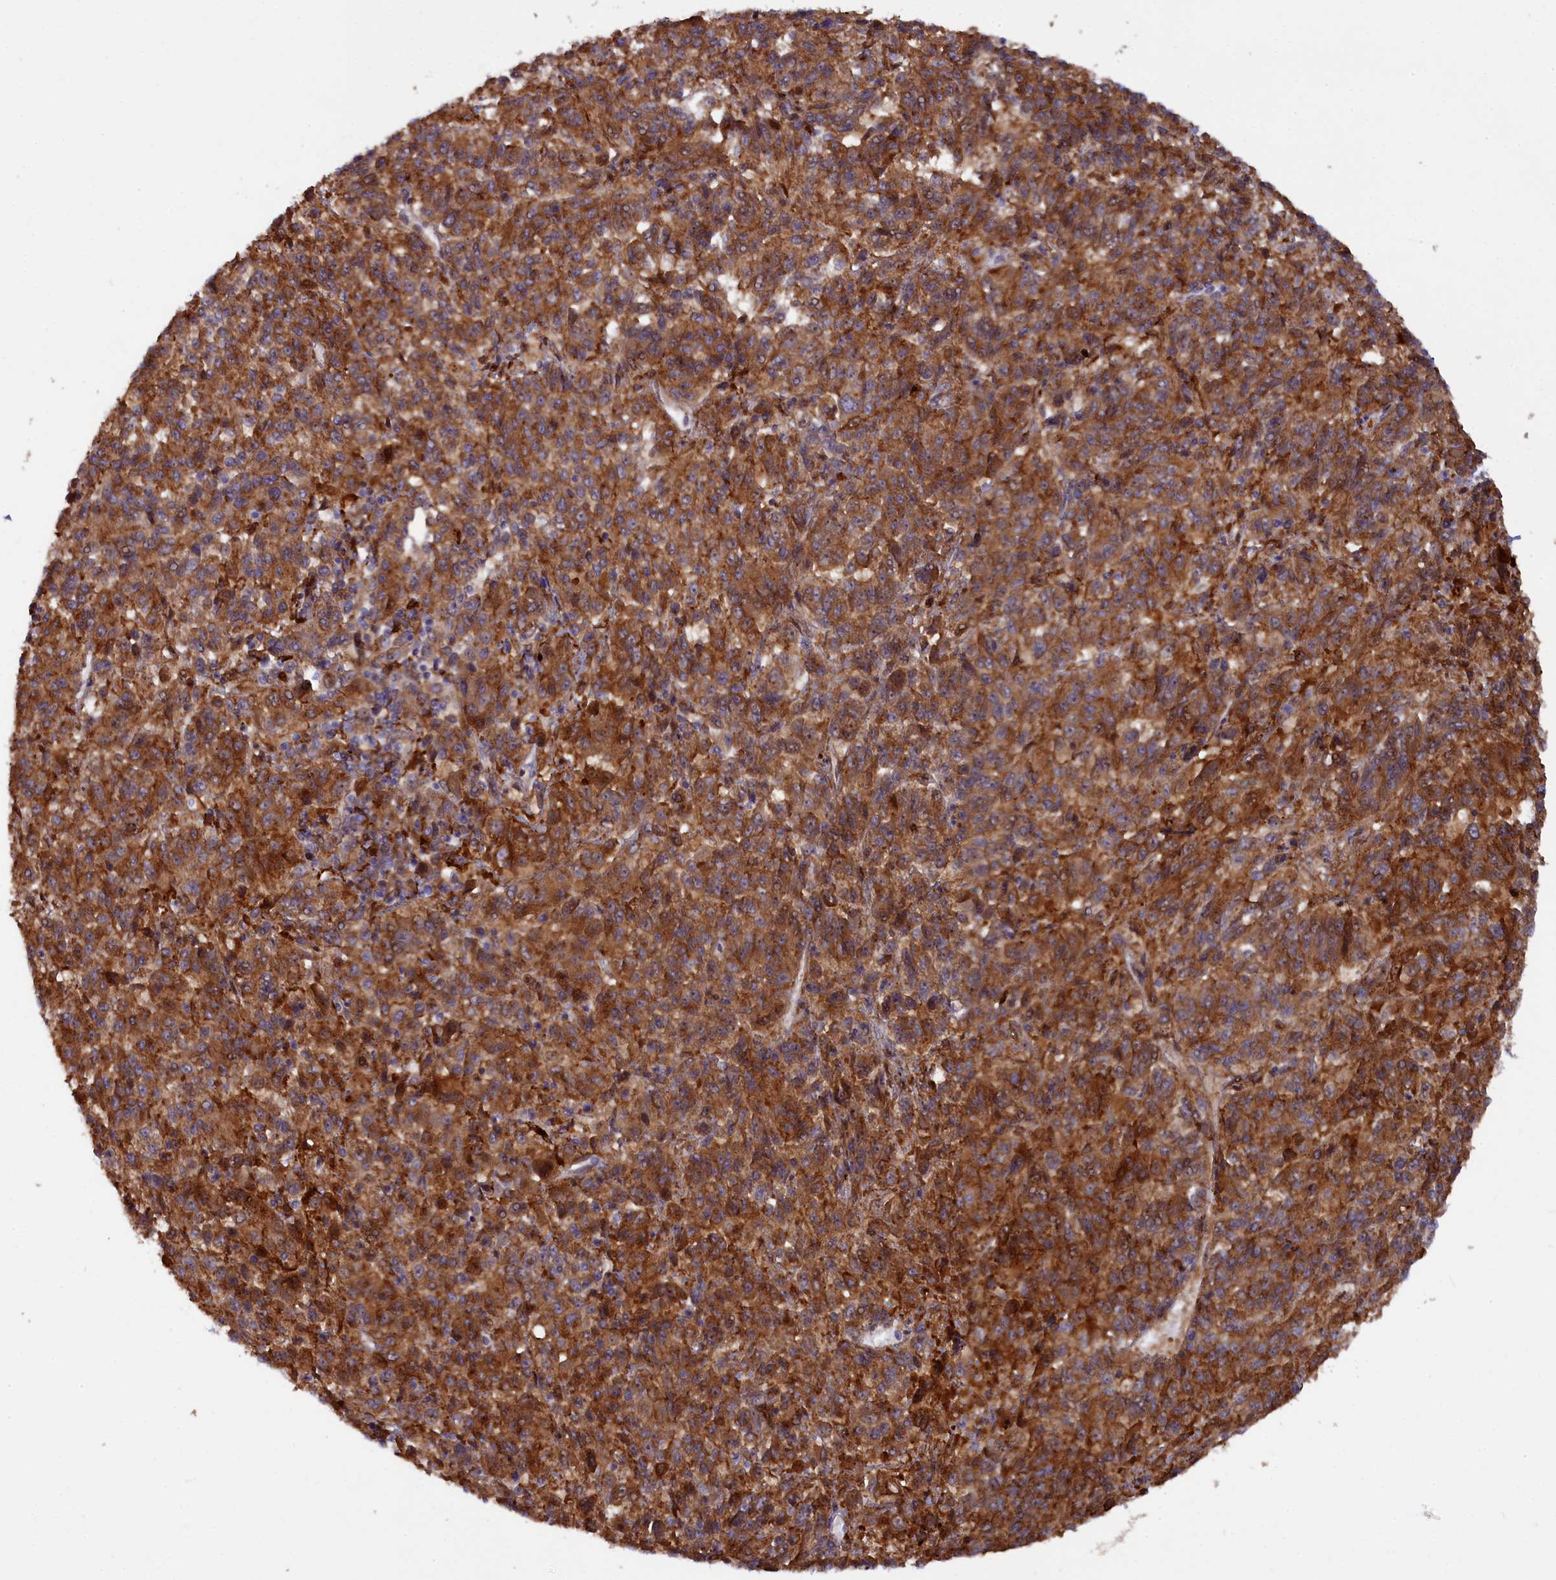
{"staining": {"intensity": "moderate", "quantity": ">75%", "location": "cytoplasmic/membranous"}, "tissue": "melanoma", "cell_type": "Tumor cells", "image_type": "cancer", "snomed": [{"axis": "morphology", "description": "Malignant melanoma, Metastatic site"}, {"axis": "topography", "description": "Lung"}], "caption": "This micrograph demonstrates immunohistochemistry staining of human melanoma, with medium moderate cytoplasmic/membranous positivity in about >75% of tumor cells.", "gene": "FERMT1", "patient": {"sex": "male", "age": 64}}